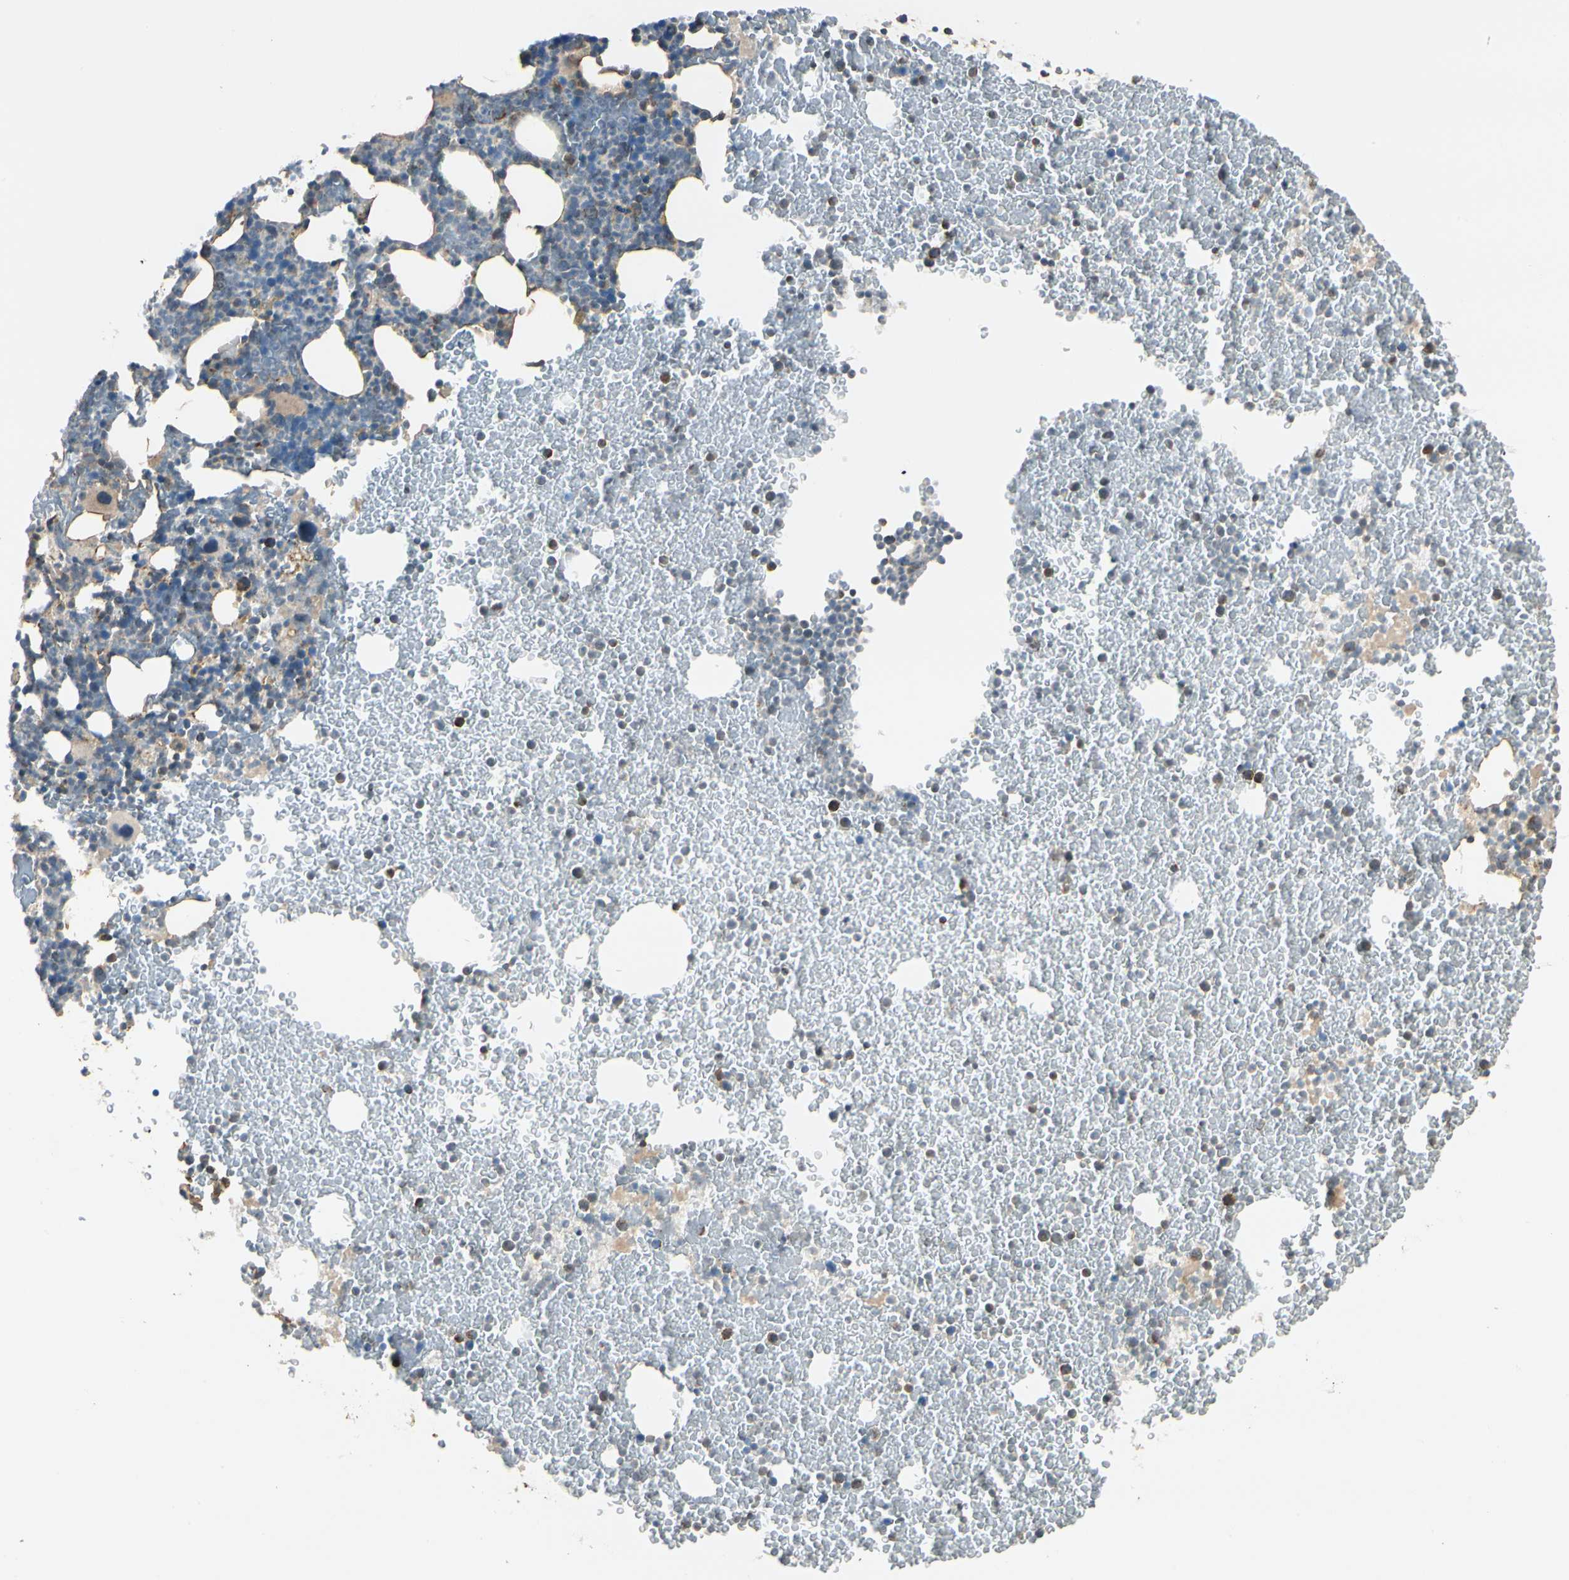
{"staining": {"intensity": "moderate", "quantity": "<25%", "location": "cytoplasmic/membranous"}, "tissue": "bone marrow", "cell_type": "Hematopoietic cells", "image_type": "normal", "snomed": [{"axis": "morphology", "description": "Normal tissue, NOS"}, {"axis": "topography", "description": "Bone marrow"}], "caption": "Immunohistochemistry (IHC) (DAB (3,3'-diaminobenzidine)) staining of normal human bone marrow displays moderate cytoplasmic/membranous protein staining in approximately <25% of hematopoietic cells. The staining is performed using DAB brown chromogen to label protein expression. The nuclei are counter-stained blue using hematoxylin.", "gene": "ANKS6", "patient": {"sex": "female", "age": 52}}